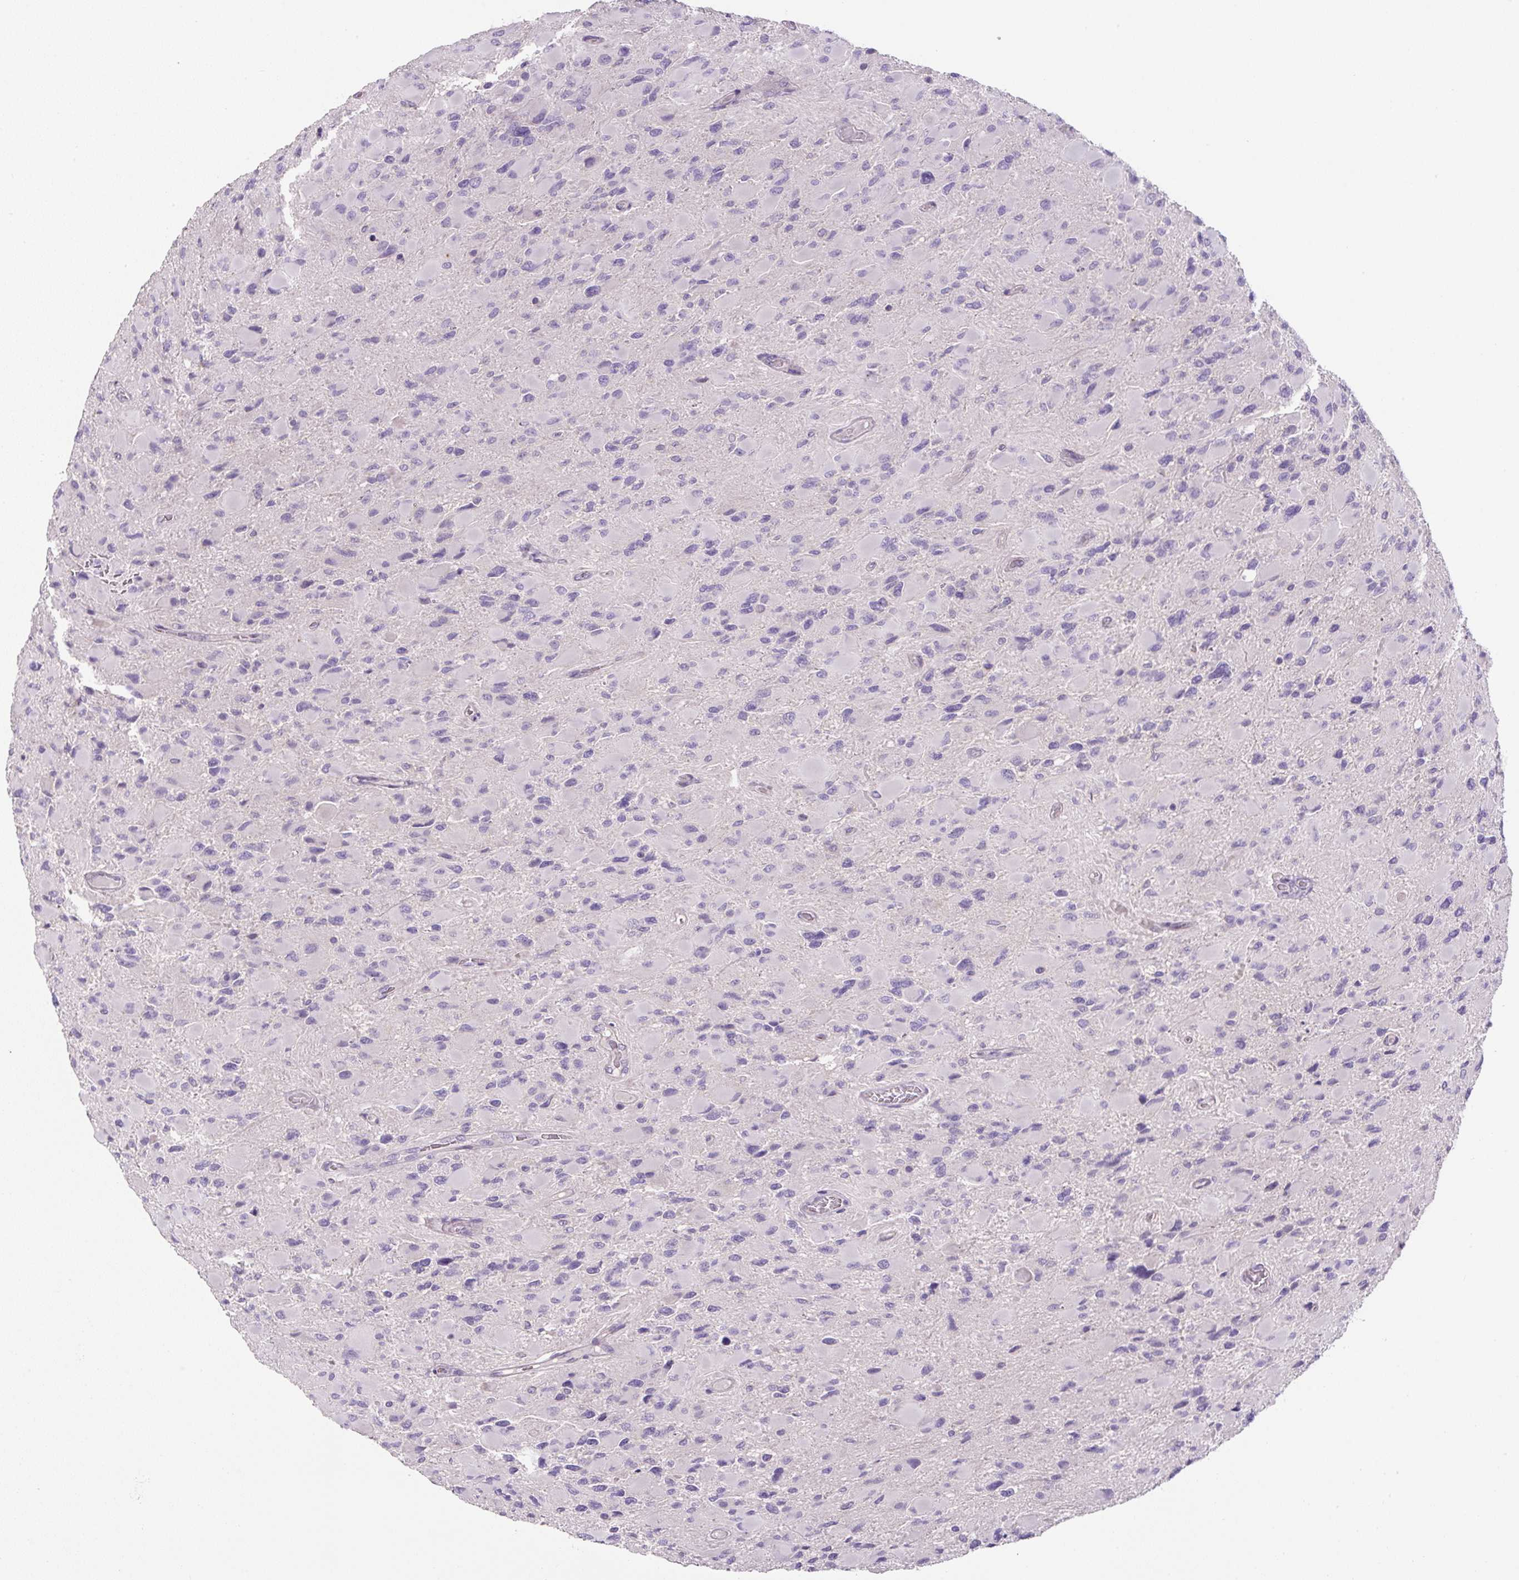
{"staining": {"intensity": "negative", "quantity": "none", "location": "none"}, "tissue": "glioma", "cell_type": "Tumor cells", "image_type": "cancer", "snomed": [{"axis": "morphology", "description": "Glioma, malignant, High grade"}, {"axis": "topography", "description": "Cerebral cortex"}], "caption": "High magnification brightfield microscopy of malignant glioma (high-grade) stained with DAB (3,3'-diaminobenzidine) (brown) and counterstained with hematoxylin (blue): tumor cells show no significant expression.", "gene": "UBL3", "patient": {"sex": "female", "age": 36}}